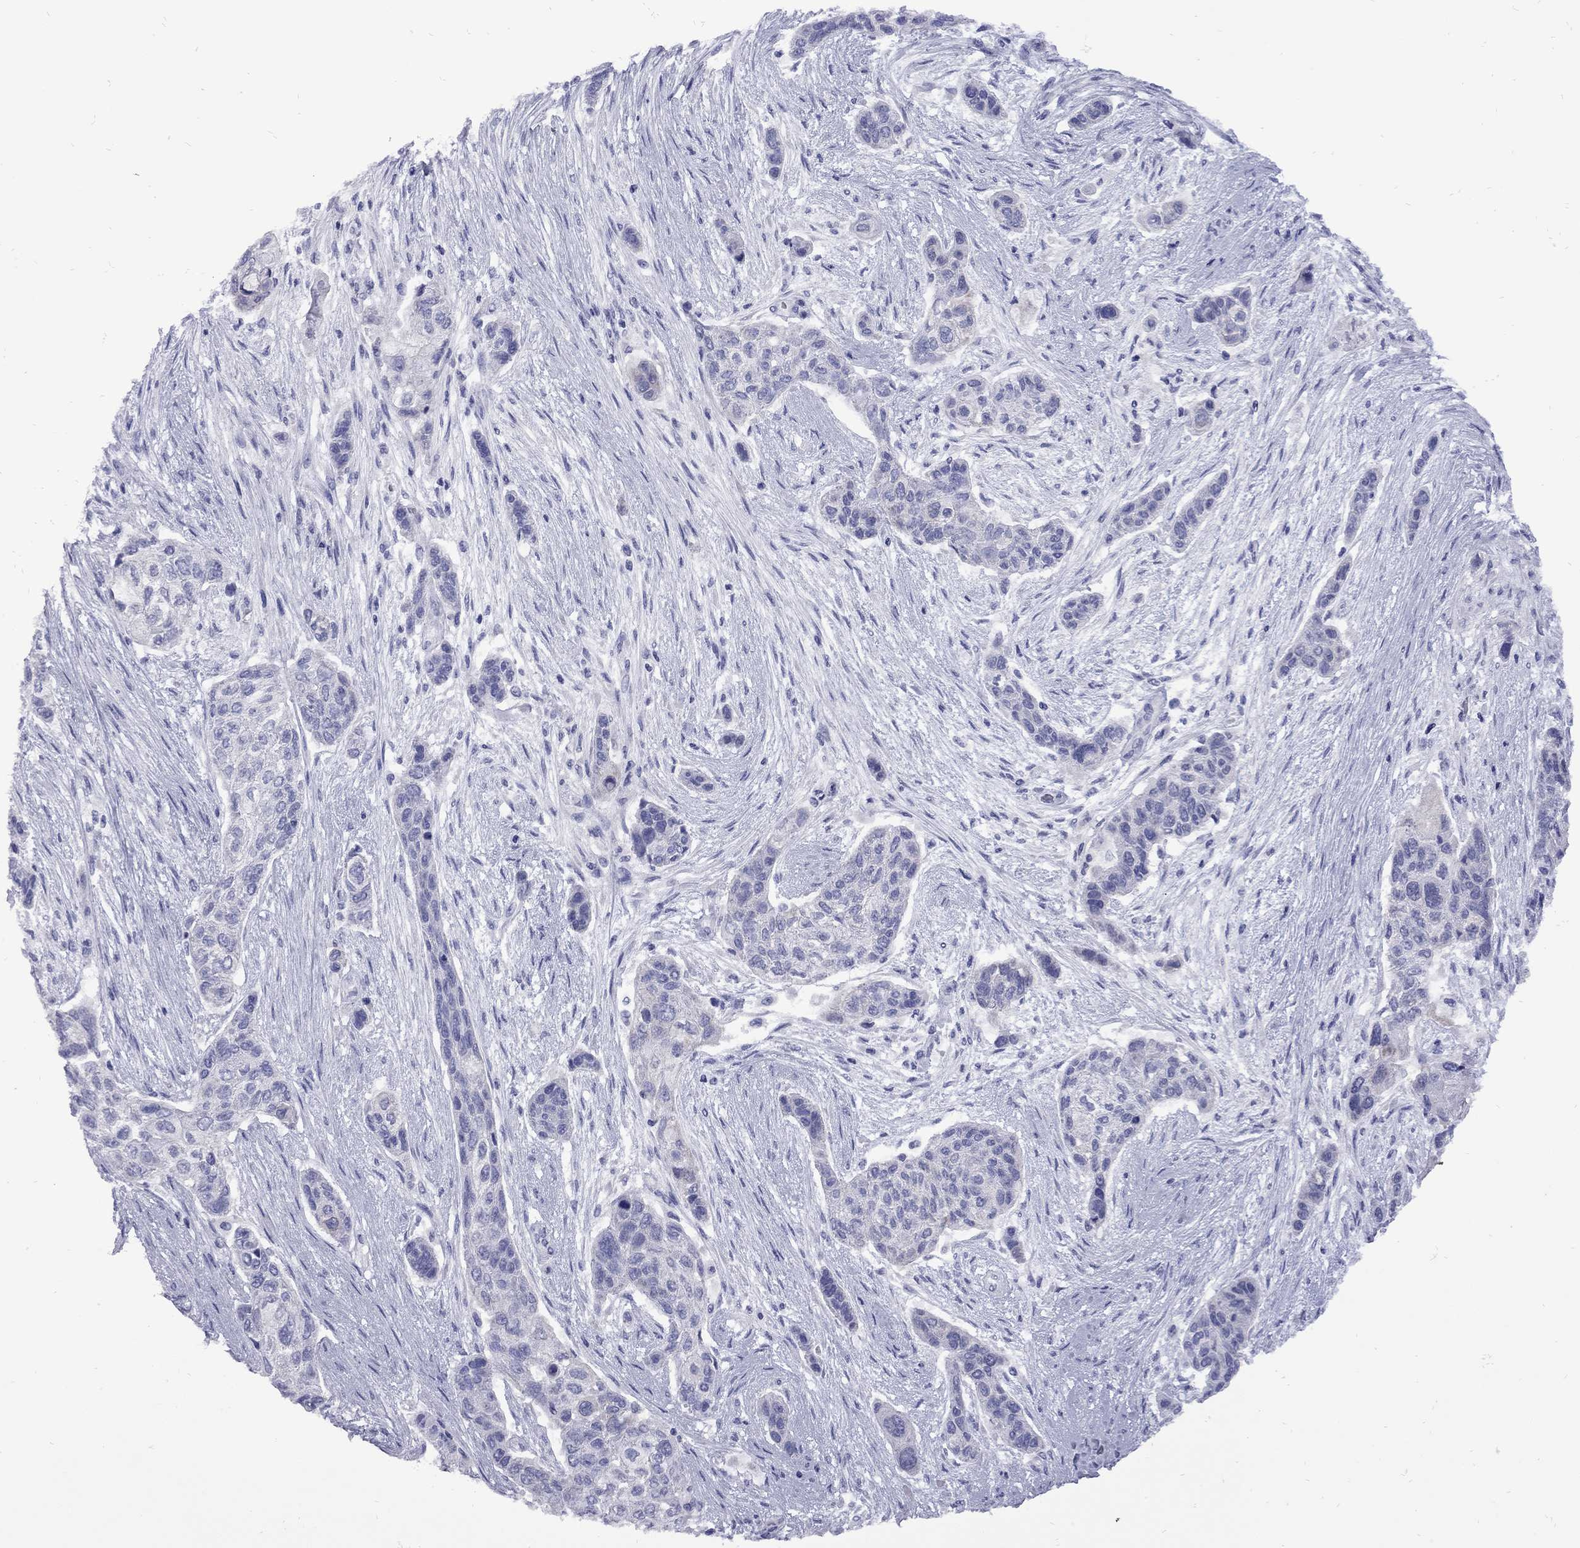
{"staining": {"intensity": "negative", "quantity": "none", "location": "none"}, "tissue": "lung cancer", "cell_type": "Tumor cells", "image_type": "cancer", "snomed": [{"axis": "morphology", "description": "Squamous cell carcinoma, NOS"}, {"axis": "topography", "description": "Lung"}], "caption": "Image shows no significant protein positivity in tumor cells of squamous cell carcinoma (lung).", "gene": "EPPIN", "patient": {"sex": "male", "age": 69}}